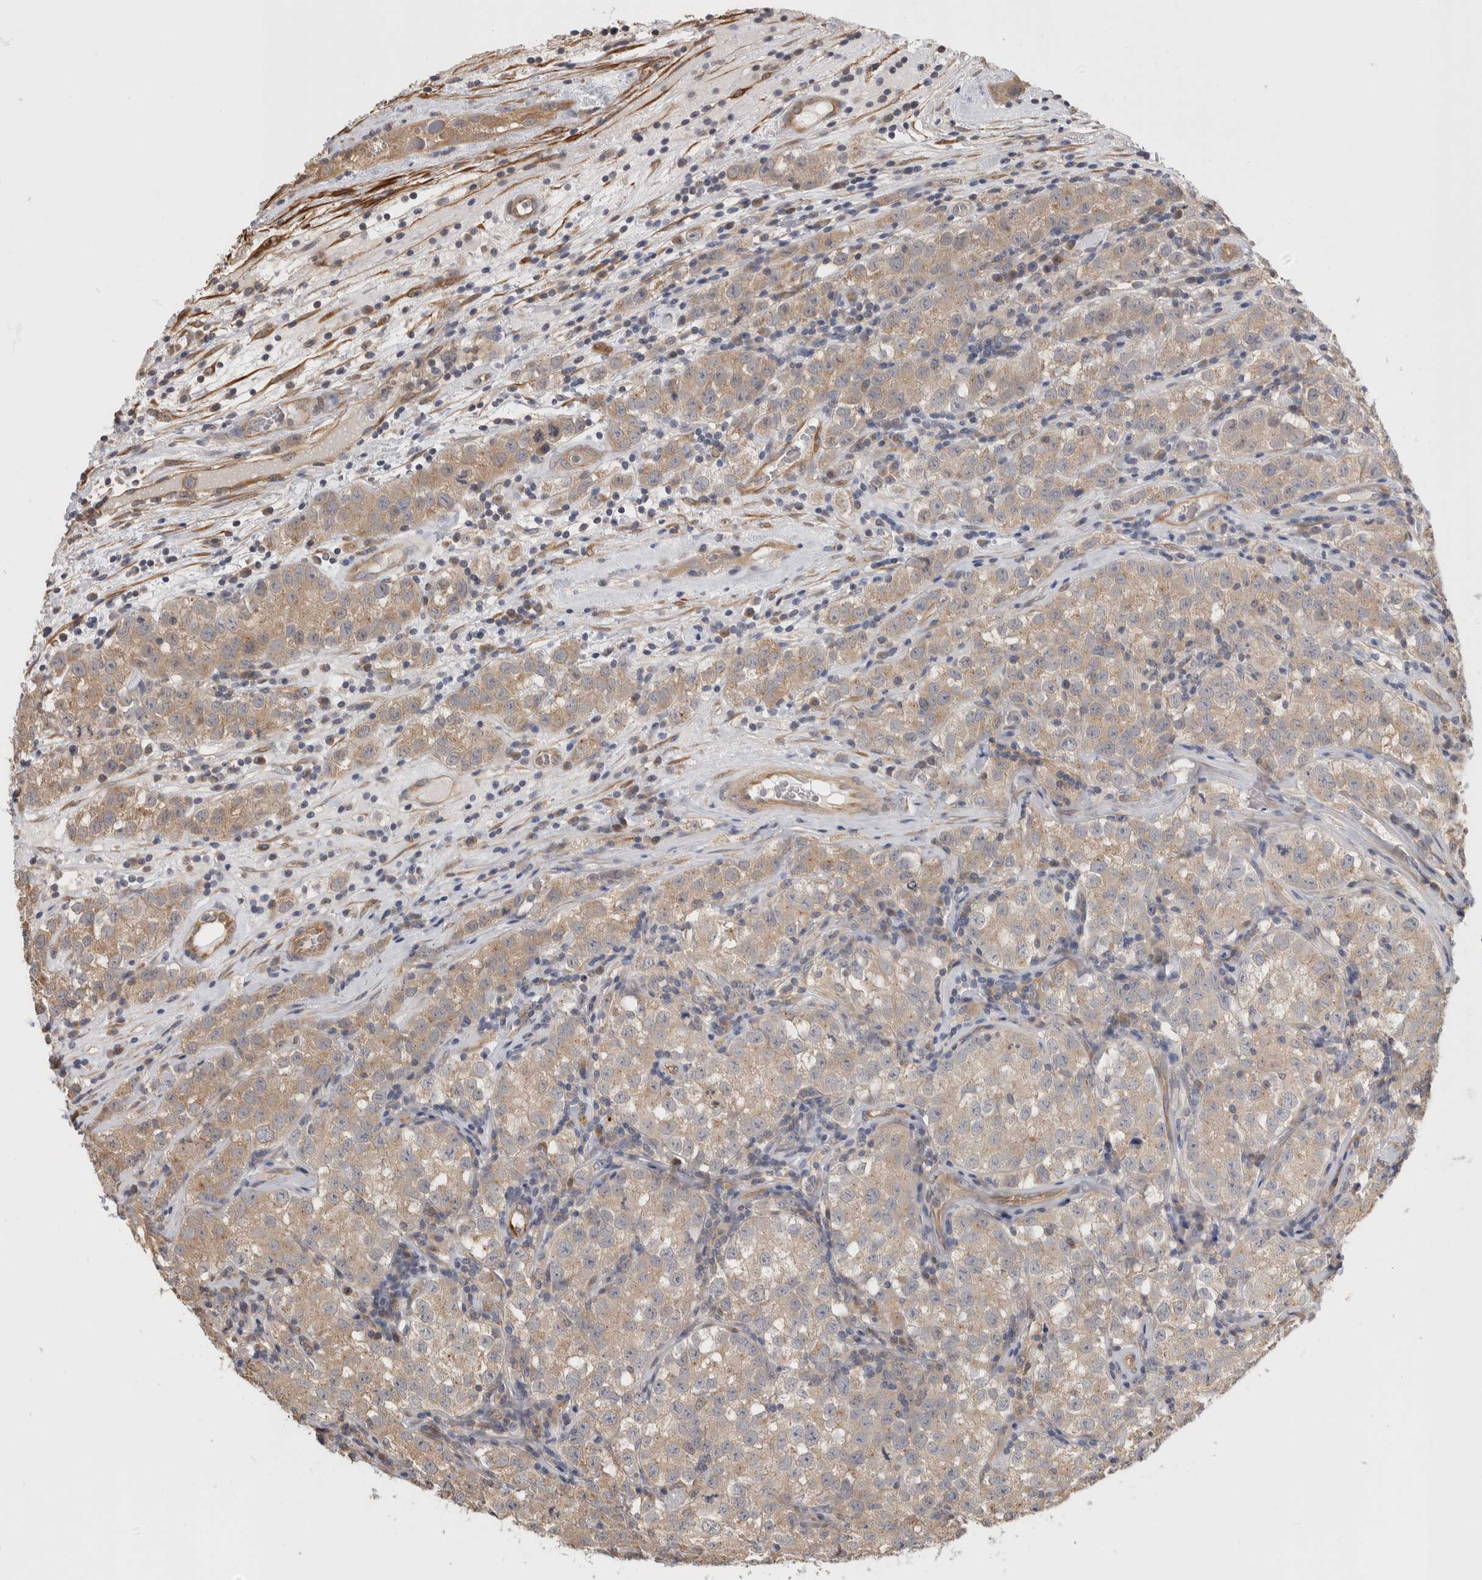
{"staining": {"intensity": "weak", "quantity": "25%-75%", "location": "cytoplasmic/membranous"}, "tissue": "testis cancer", "cell_type": "Tumor cells", "image_type": "cancer", "snomed": [{"axis": "morphology", "description": "Seminoma, NOS"}, {"axis": "morphology", "description": "Carcinoma, Embryonal, NOS"}, {"axis": "topography", "description": "Testis"}], "caption": "Protein analysis of testis cancer tissue exhibits weak cytoplasmic/membranous expression in about 25%-75% of tumor cells.", "gene": "PGM1", "patient": {"sex": "male", "age": 43}}